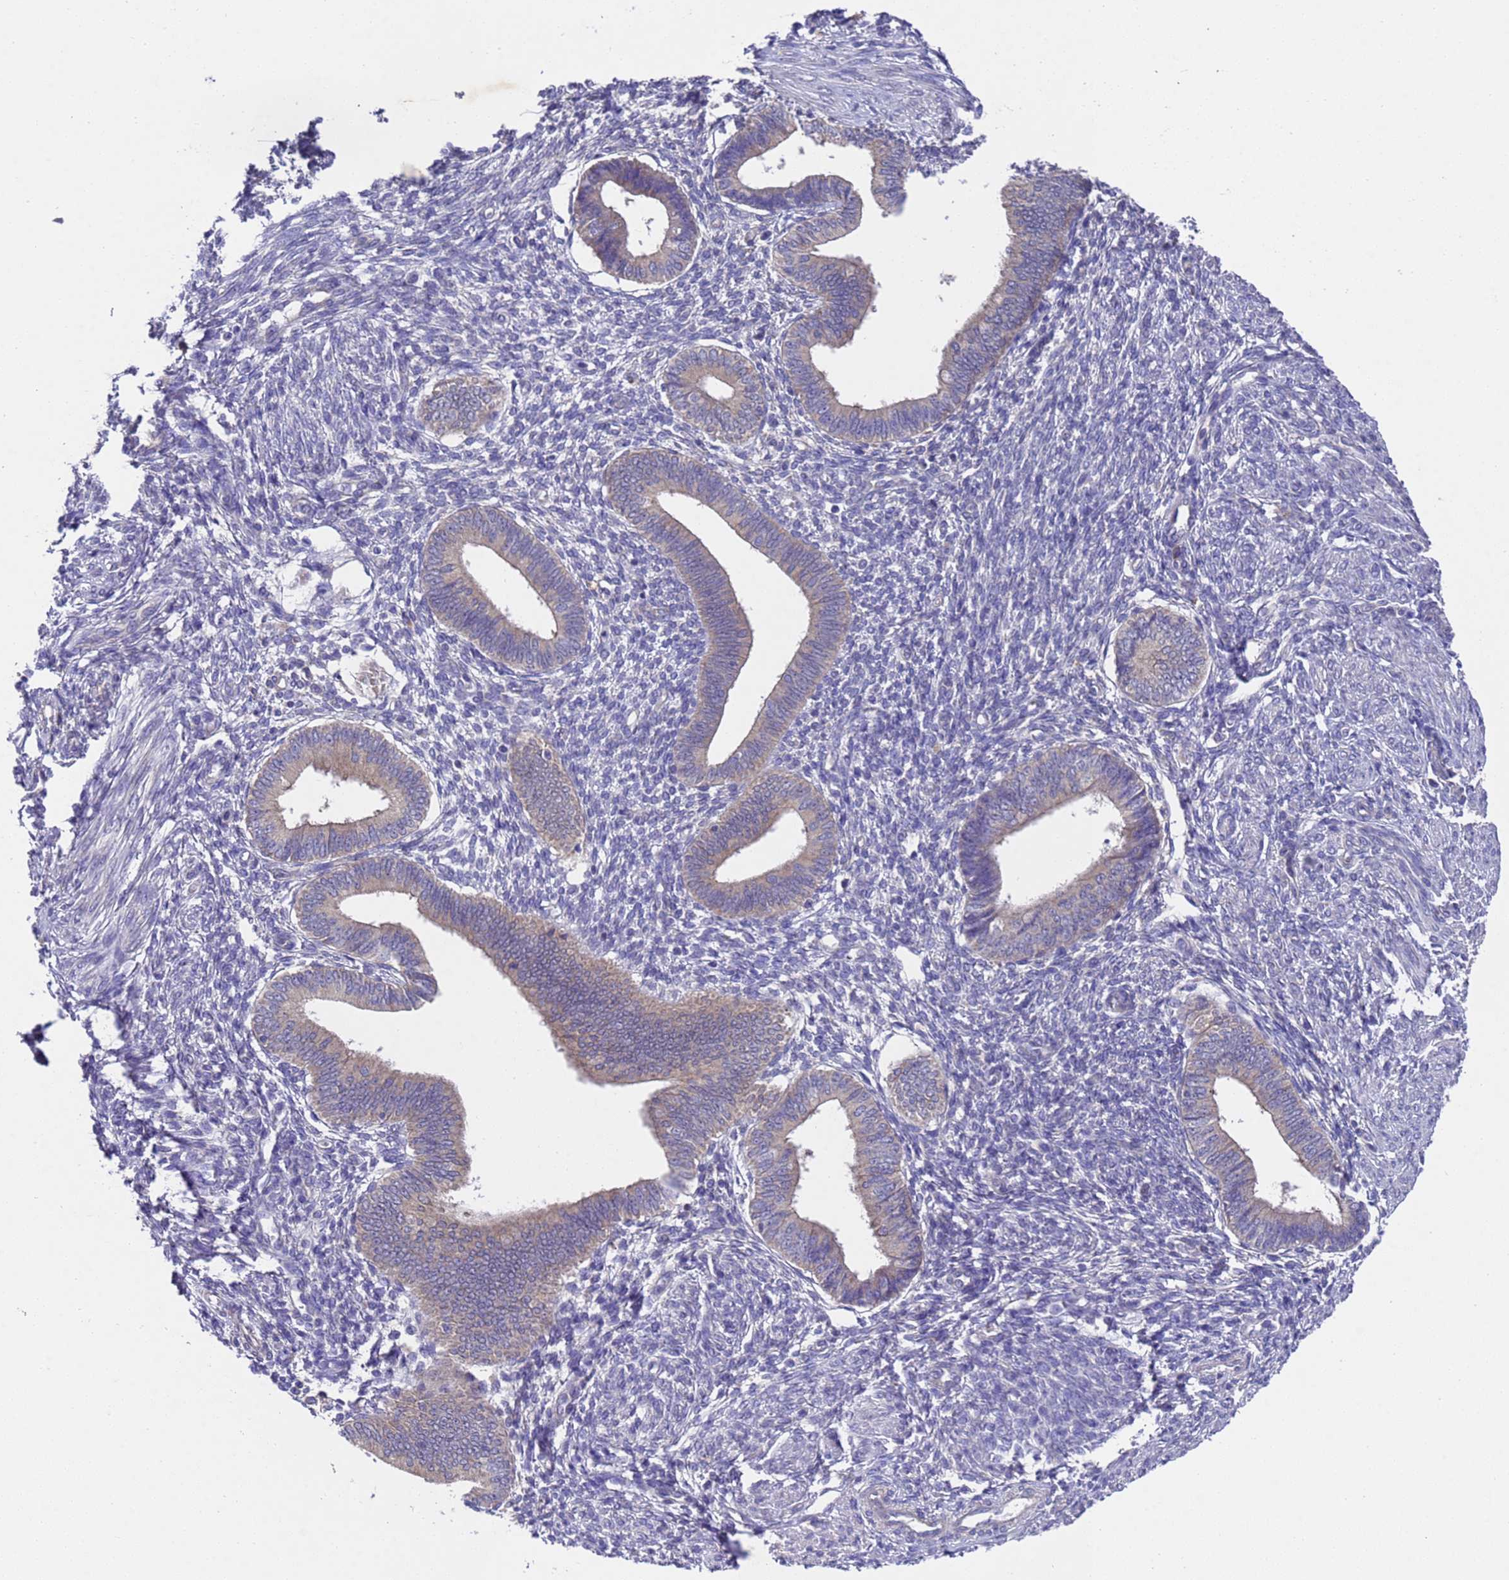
{"staining": {"intensity": "negative", "quantity": "none", "location": "none"}, "tissue": "endometrium", "cell_type": "Cells in endometrial stroma", "image_type": "normal", "snomed": [{"axis": "morphology", "description": "Normal tissue, NOS"}, {"axis": "topography", "description": "Endometrium"}], "caption": "A high-resolution image shows IHC staining of unremarkable endometrium, which reveals no significant positivity in cells in endometrial stroma.", "gene": "DCAF12L1", "patient": {"sex": "female", "age": 46}}